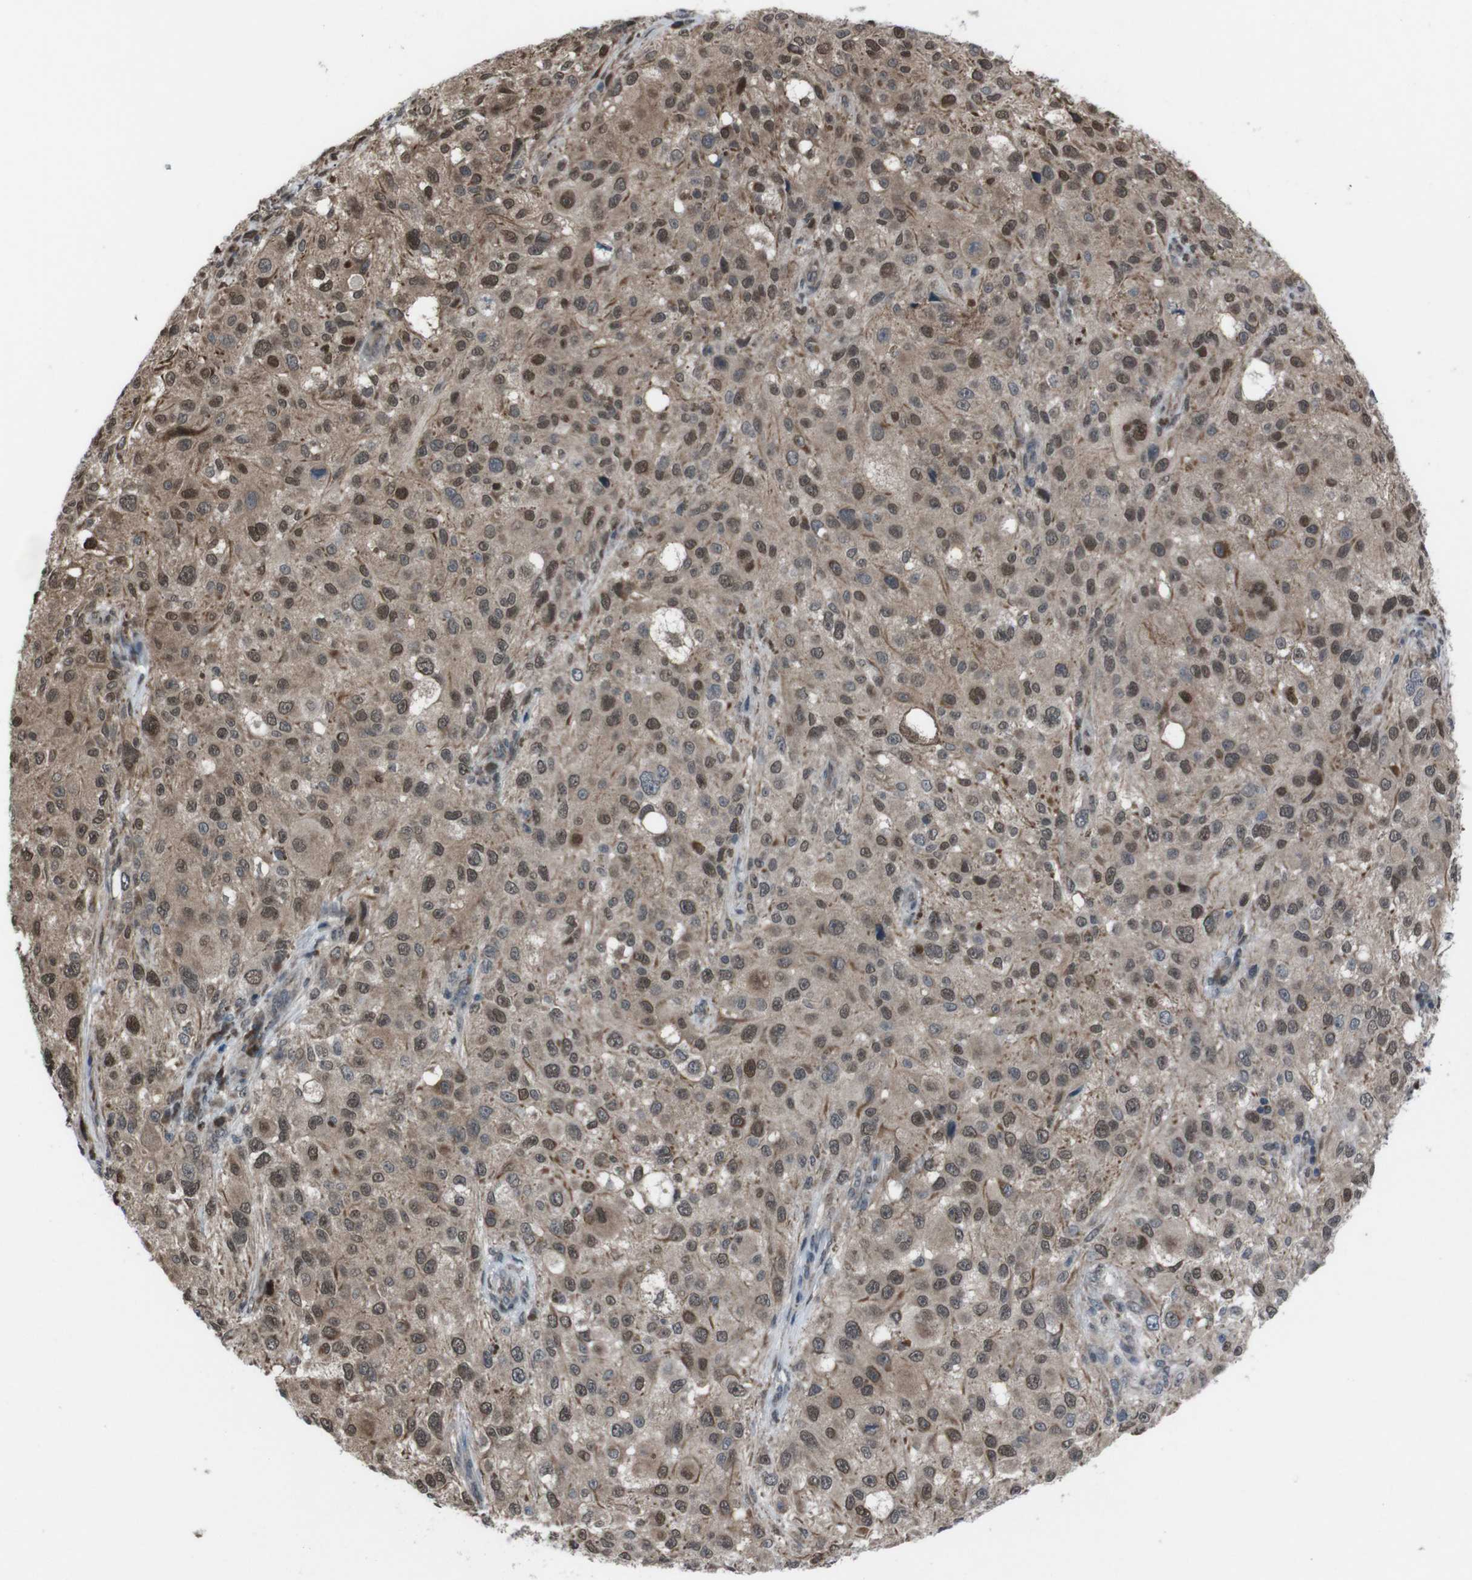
{"staining": {"intensity": "moderate", "quantity": ">75%", "location": "cytoplasmic/membranous,nuclear"}, "tissue": "melanoma", "cell_type": "Tumor cells", "image_type": "cancer", "snomed": [{"axis": "morphology", "description": "Necrosis, NOS"}, {"axis": "morphology", "description": "Malignant melanoma, NOS"}, {"axis": "topography", "description": "Skin"}], "caption": "High-magnification brightfield microscopy of malignant melanoma stained with DAB (brown) and counterstained with hematoxylin (blue). tumor cells exhibit moderate cytoplasmic/membranous and nuclear staining is seen in about>75% of cells.", "gene": "SS18L1", "patient": {"sex": "female", "age": 87}}